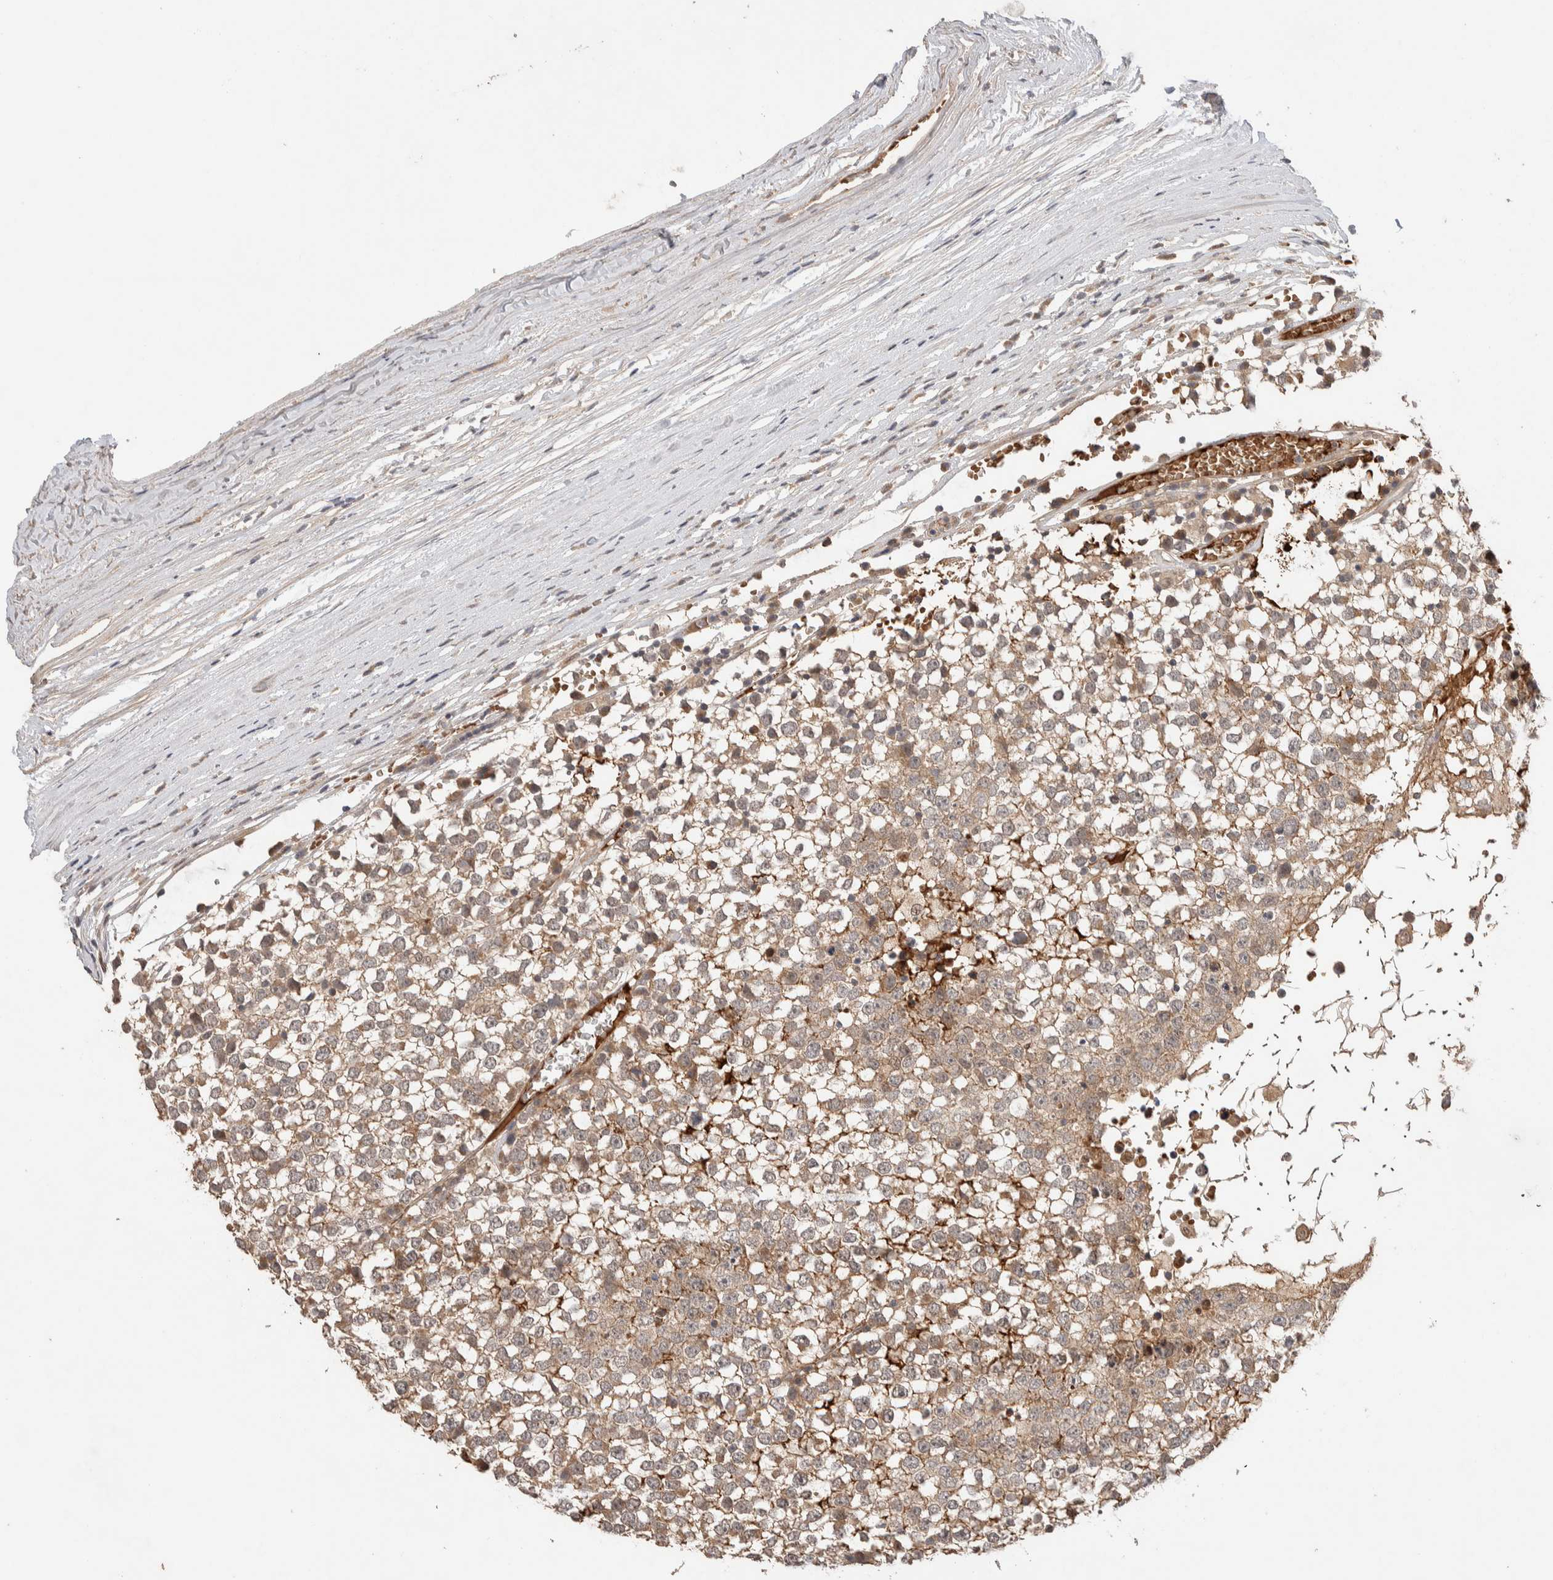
{"staining": {"intensity": "weak", "quantity": ">75%", "location": "cytoplasmic/membranous"}, "tissue": "testis cancer", "cell_type": "Tumor cells", "image_type": "cancer", "snomed": [{"axis": "morphology", "description": "Seminoma, NOS"}, {"axis": "topography", "description": "Testis"}], "caption": "Human testis seminoma stained with a brown dye reveals weak cytoplasmic/membranous positive staining in approximately >75% of tumor cells.", "gene": "CASK", "patient": {"sex": "male", "age": 65}}